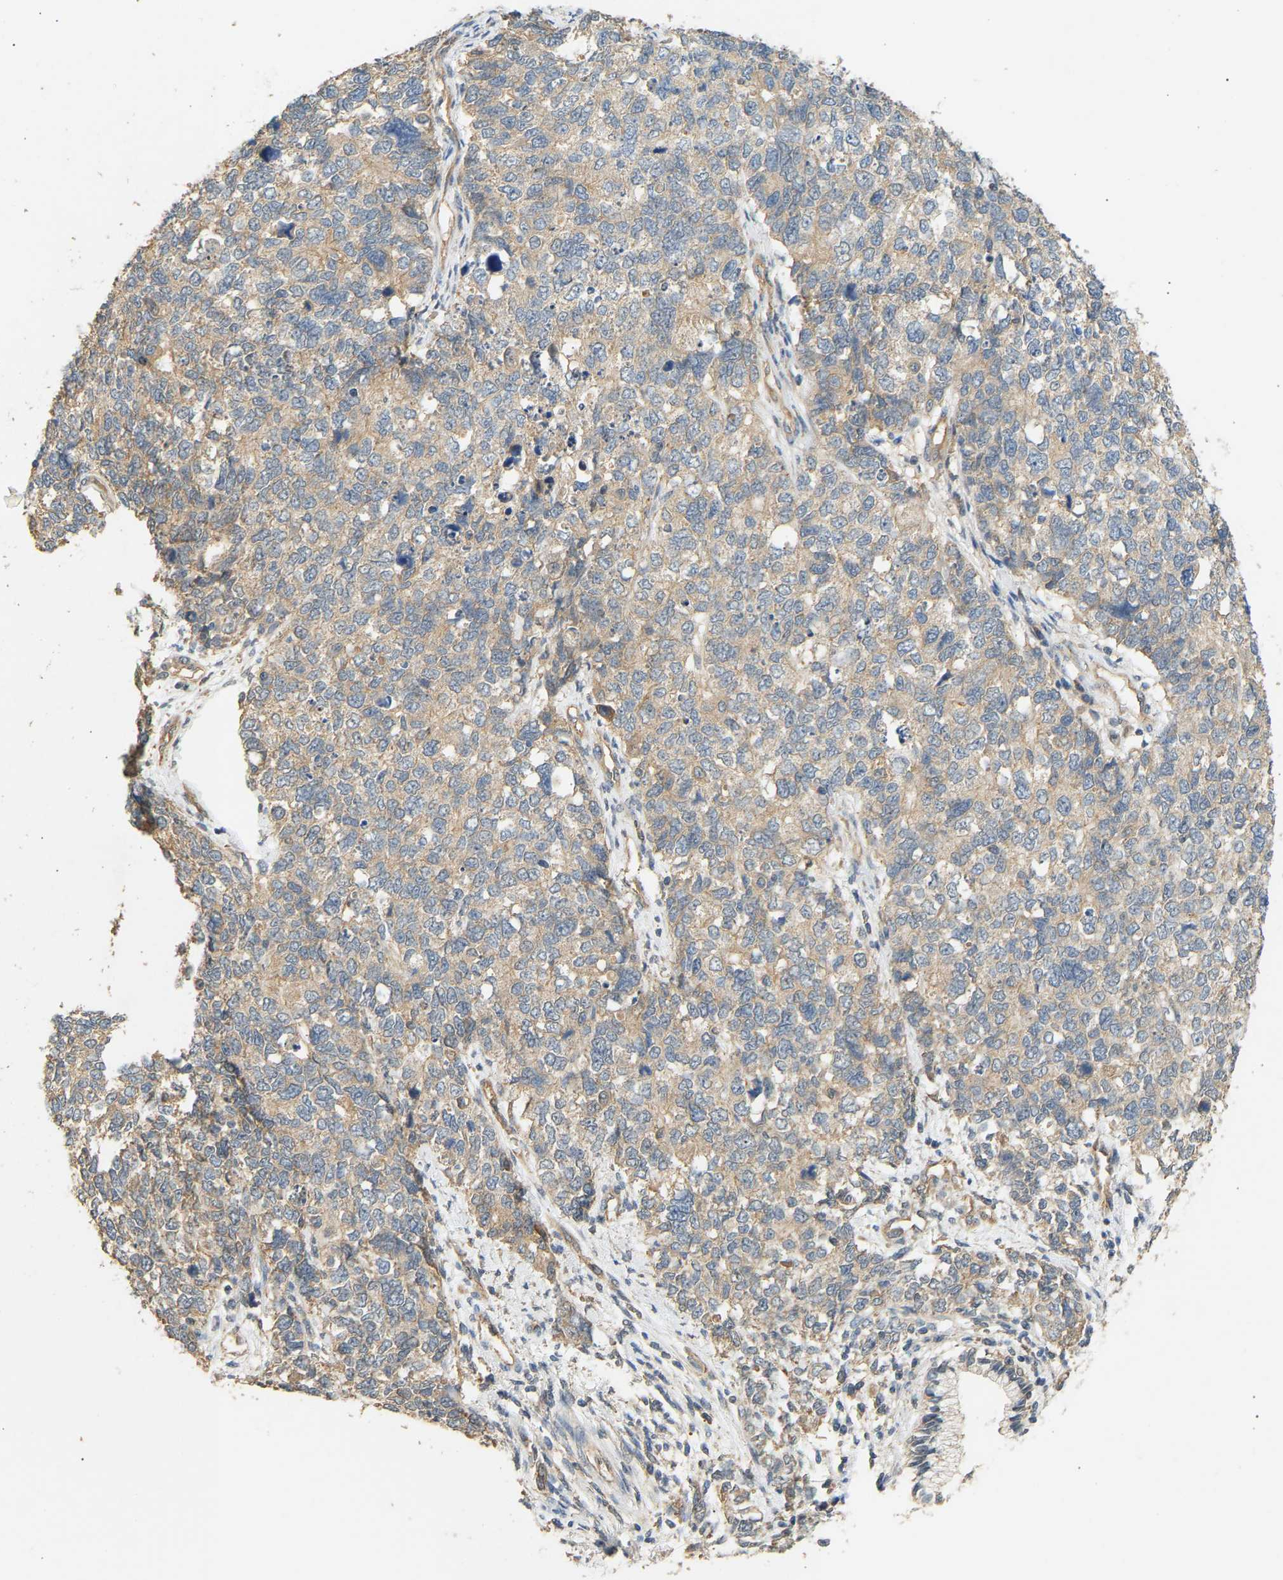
{"staining": {"intensity": "weak", "quantity": ">75%", "location": "cytoplasmic/membranous"}, "tissue": "cervical cancer", "cell_type": "Tumor cells", "image_type": "cancer", "snomed": [{"axis": "morphology", "description": "Squamous cell carcinoma, NOS"}, {"axis": "topography", "description": "Cervix"}], "caption": "Immunohistochemical staining of human cervical cancer reveals weak cytoplasmic/membranous protein positivity in approximately >75% of tumor cells. Nuclei are stained in blue.", "gene": "RGL1", "patient": {"sex": "female", "age": 63}}